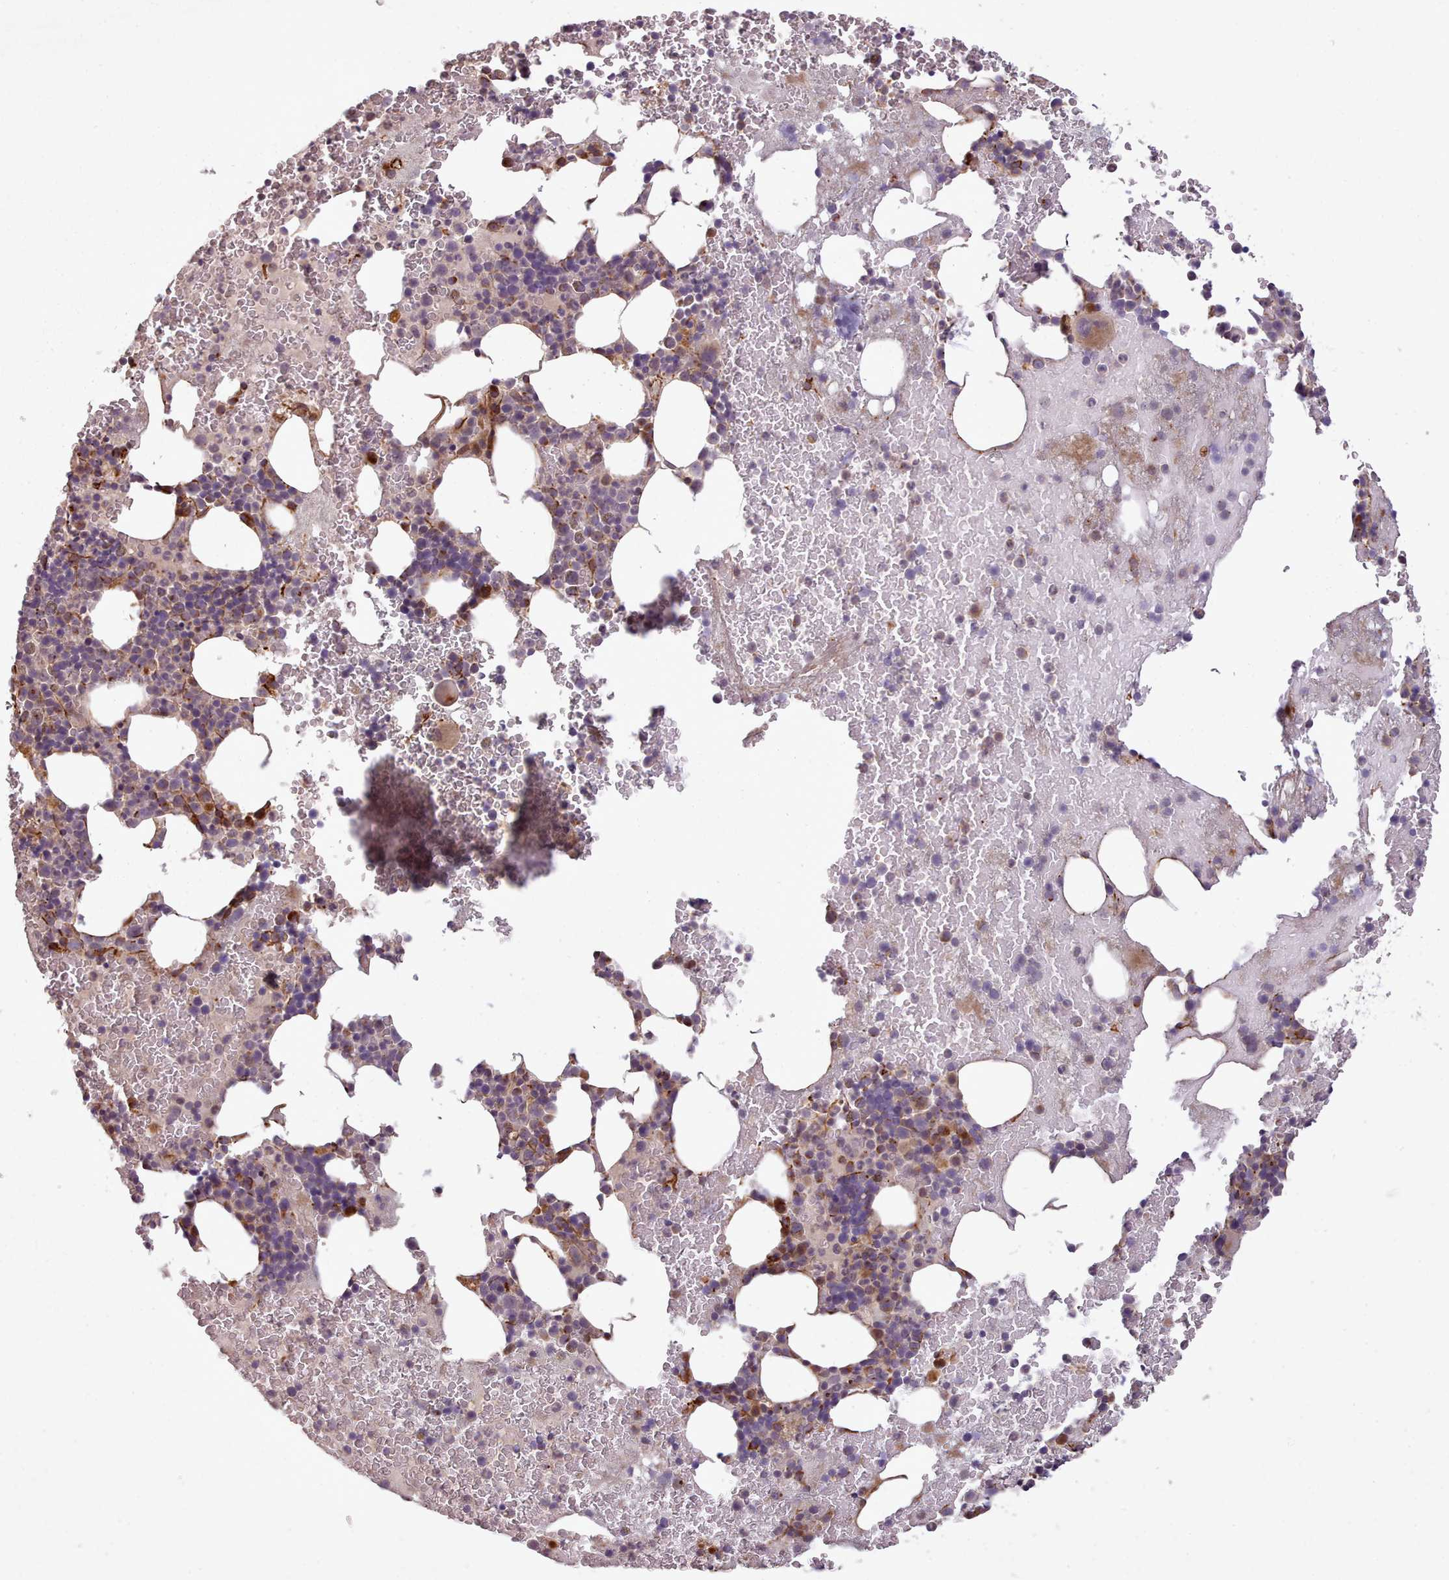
{"staining": {"intensity": "moderate", "quantity": "<25%", "location": "cytoplasmic/membranous"}, "tissue": "bone marrow", "cell_type": "Hematopoietic cells", "image_type": "normal", "snomed": [{"axis": "morphology", "description": "Normal tissue, NOS"}, {"axis": "topography", "description": "Bone marrow"}], "caption": "Immunohistochemical staining of normal human bone marrow displays low levels of moderate cytoplasmic/membranous expression in approximately <25% of hematopoietic cells.", "gene": "GBGT1", "patient": {"sex": "male", "age": 26}}